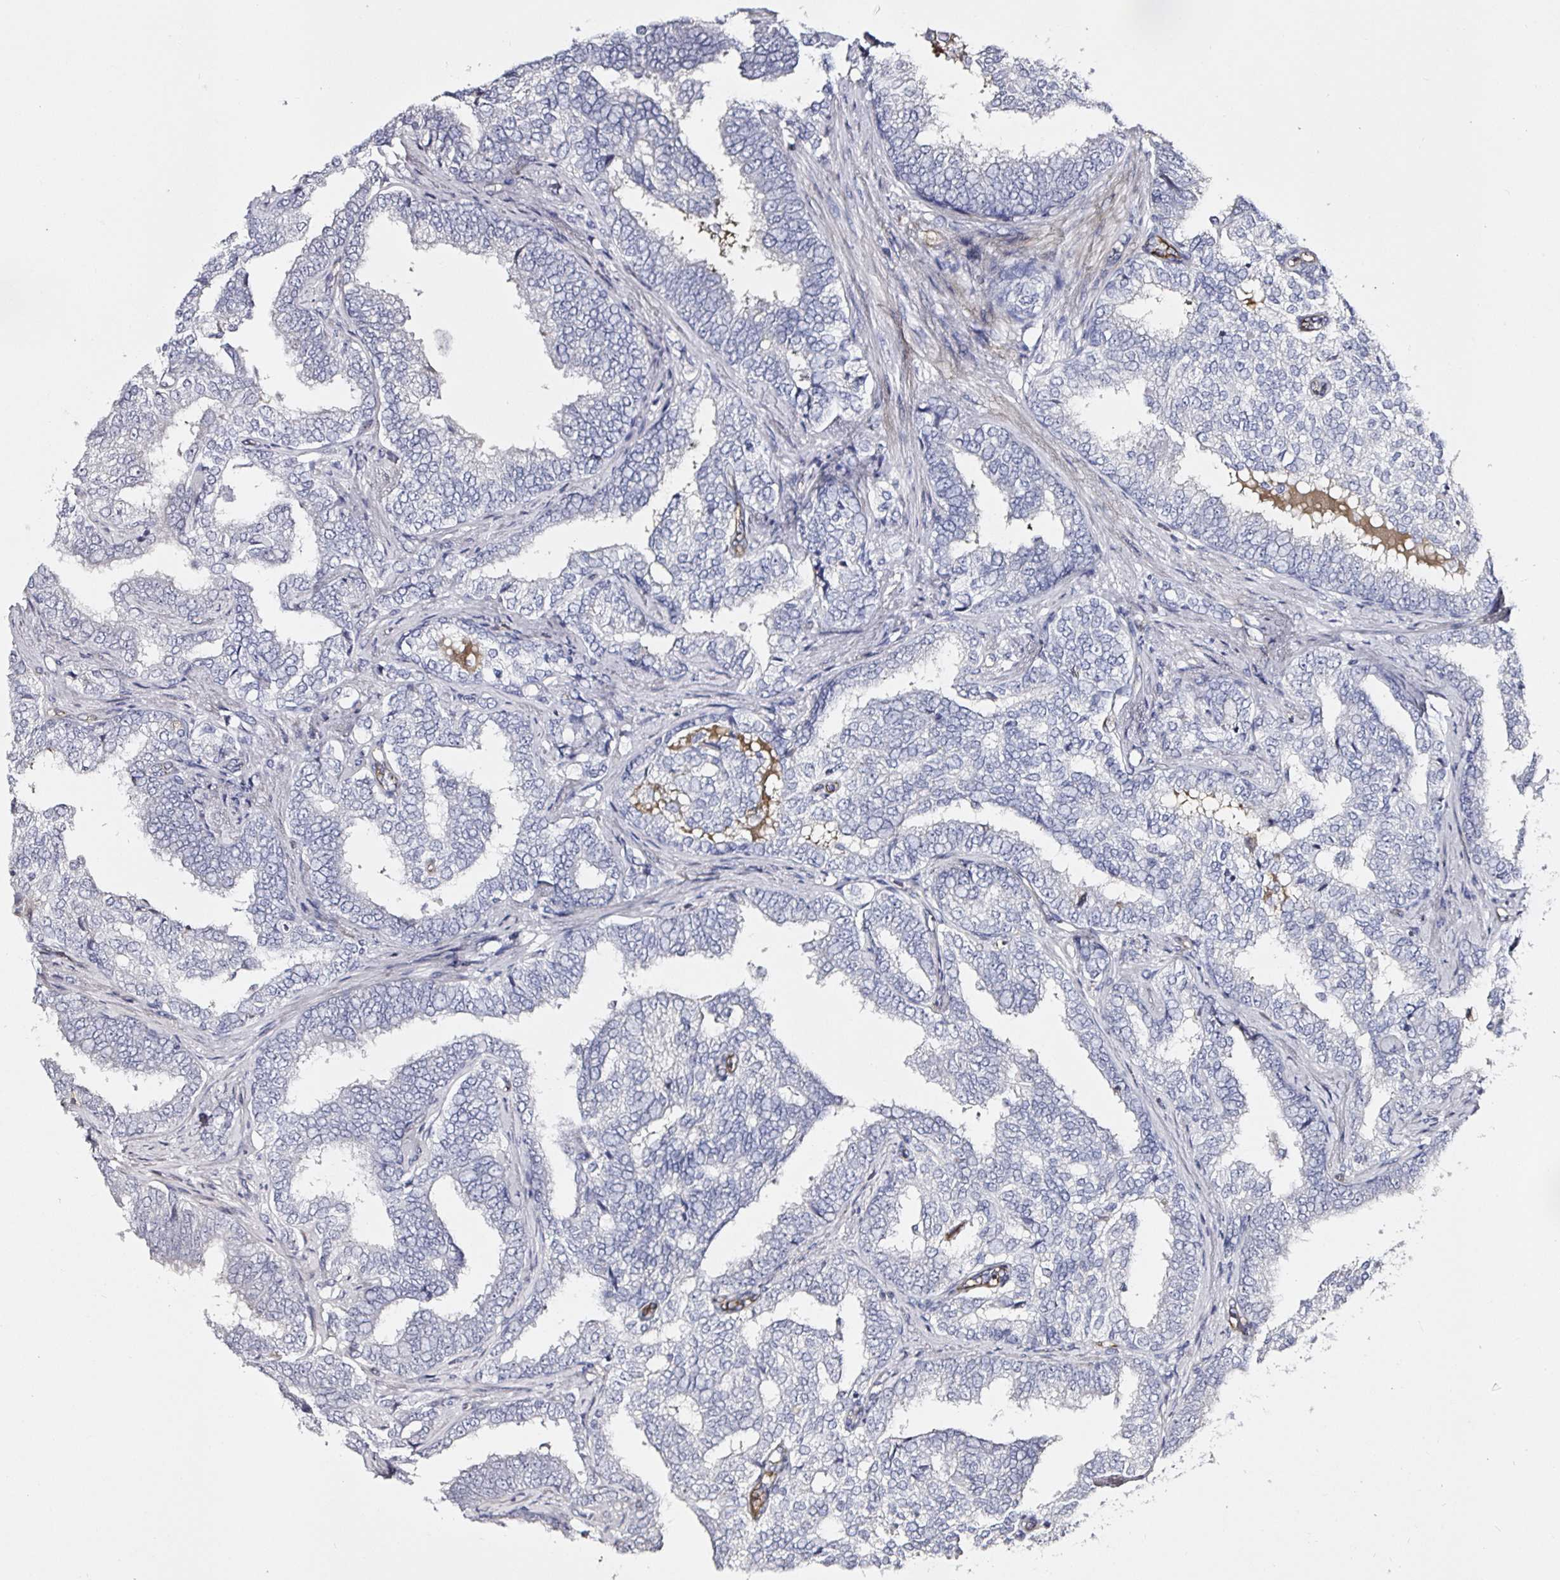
{"staining": {"intensity": "negative", "quantity": "none", "location": "none"}, "tissue": "prostate cancer", "cell_type": "Tumor cells", "image_type": "cancer", "snomed": [{"axis": "morphology", "description": "Adenocarcinoma, High grade"}, {"axis": "topography", "description": "Prostate"}], "caption": "Micrograph shows no significant protein expression in tumor cells of high-grade adenocarcinoma (prostate). (Brightfield microscopy of DAB (3,3'-diaminobenzidine) IHC at high magnification).", "gene": "ACSBG2", "patient": {"sex": "male", "age": 72}}